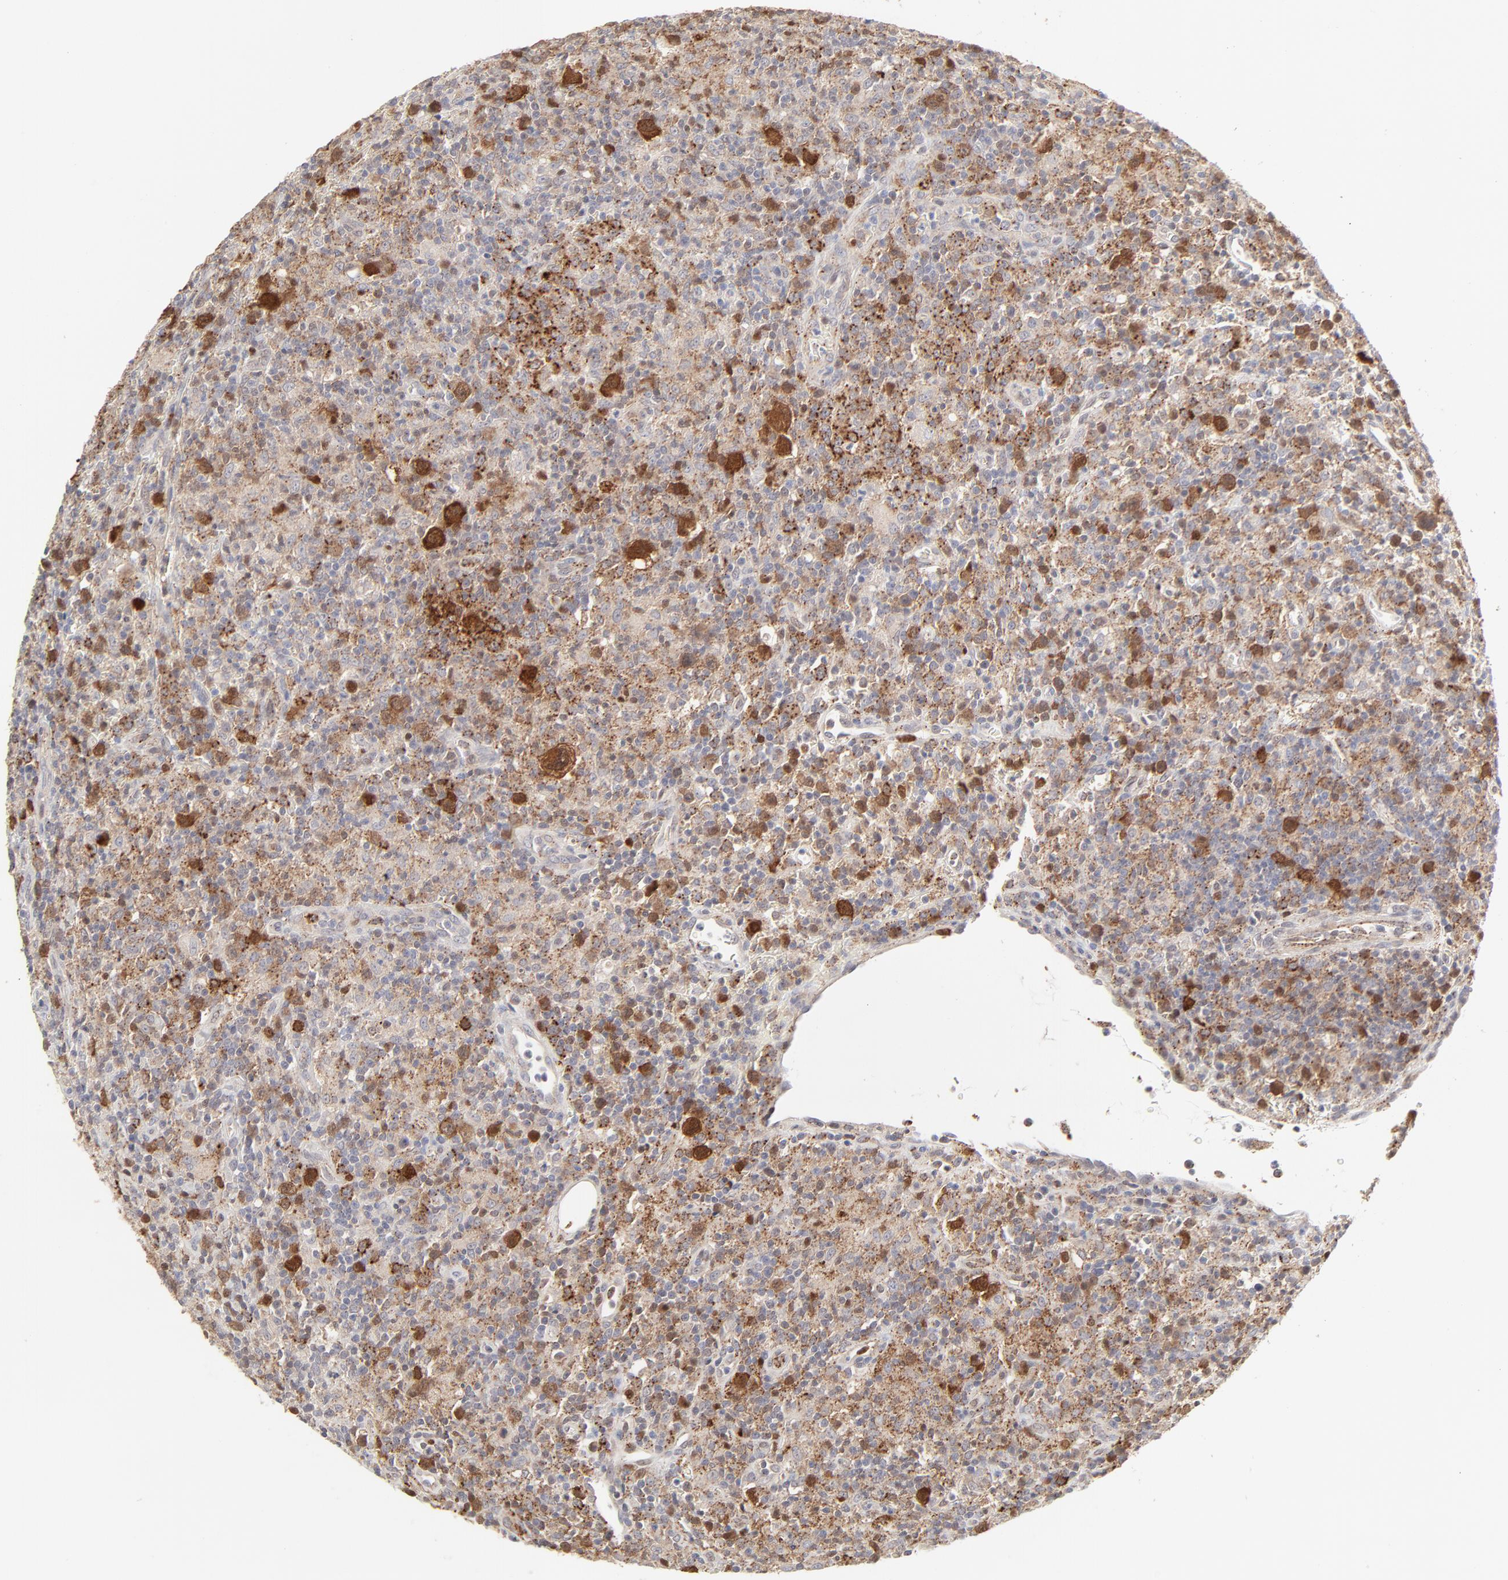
{"staining": {"intensity": "strong", "quantity": "<25%", "location": "cytoplasmic/membranous"}, "tissue": "lymphoma", "cell_type": "Tumor cells", "image_type": "cancer", "snomed": [{"axis": "morphology", "description": "Hodgkin's disease, NOS"}, {"axis": "topography", "description": "Lymph node"}], "caption": "High-magnification brightfield microscopy of lymphoma stained with DAB (brown) and counterstained with hematoxylin (blue). tumor cells exhibit strong cytoplasmic/membranous staining is appreciated in approximately<25% of cells.", "gene": "CDK6", "patient": {"sex": "male", "age": 65}}